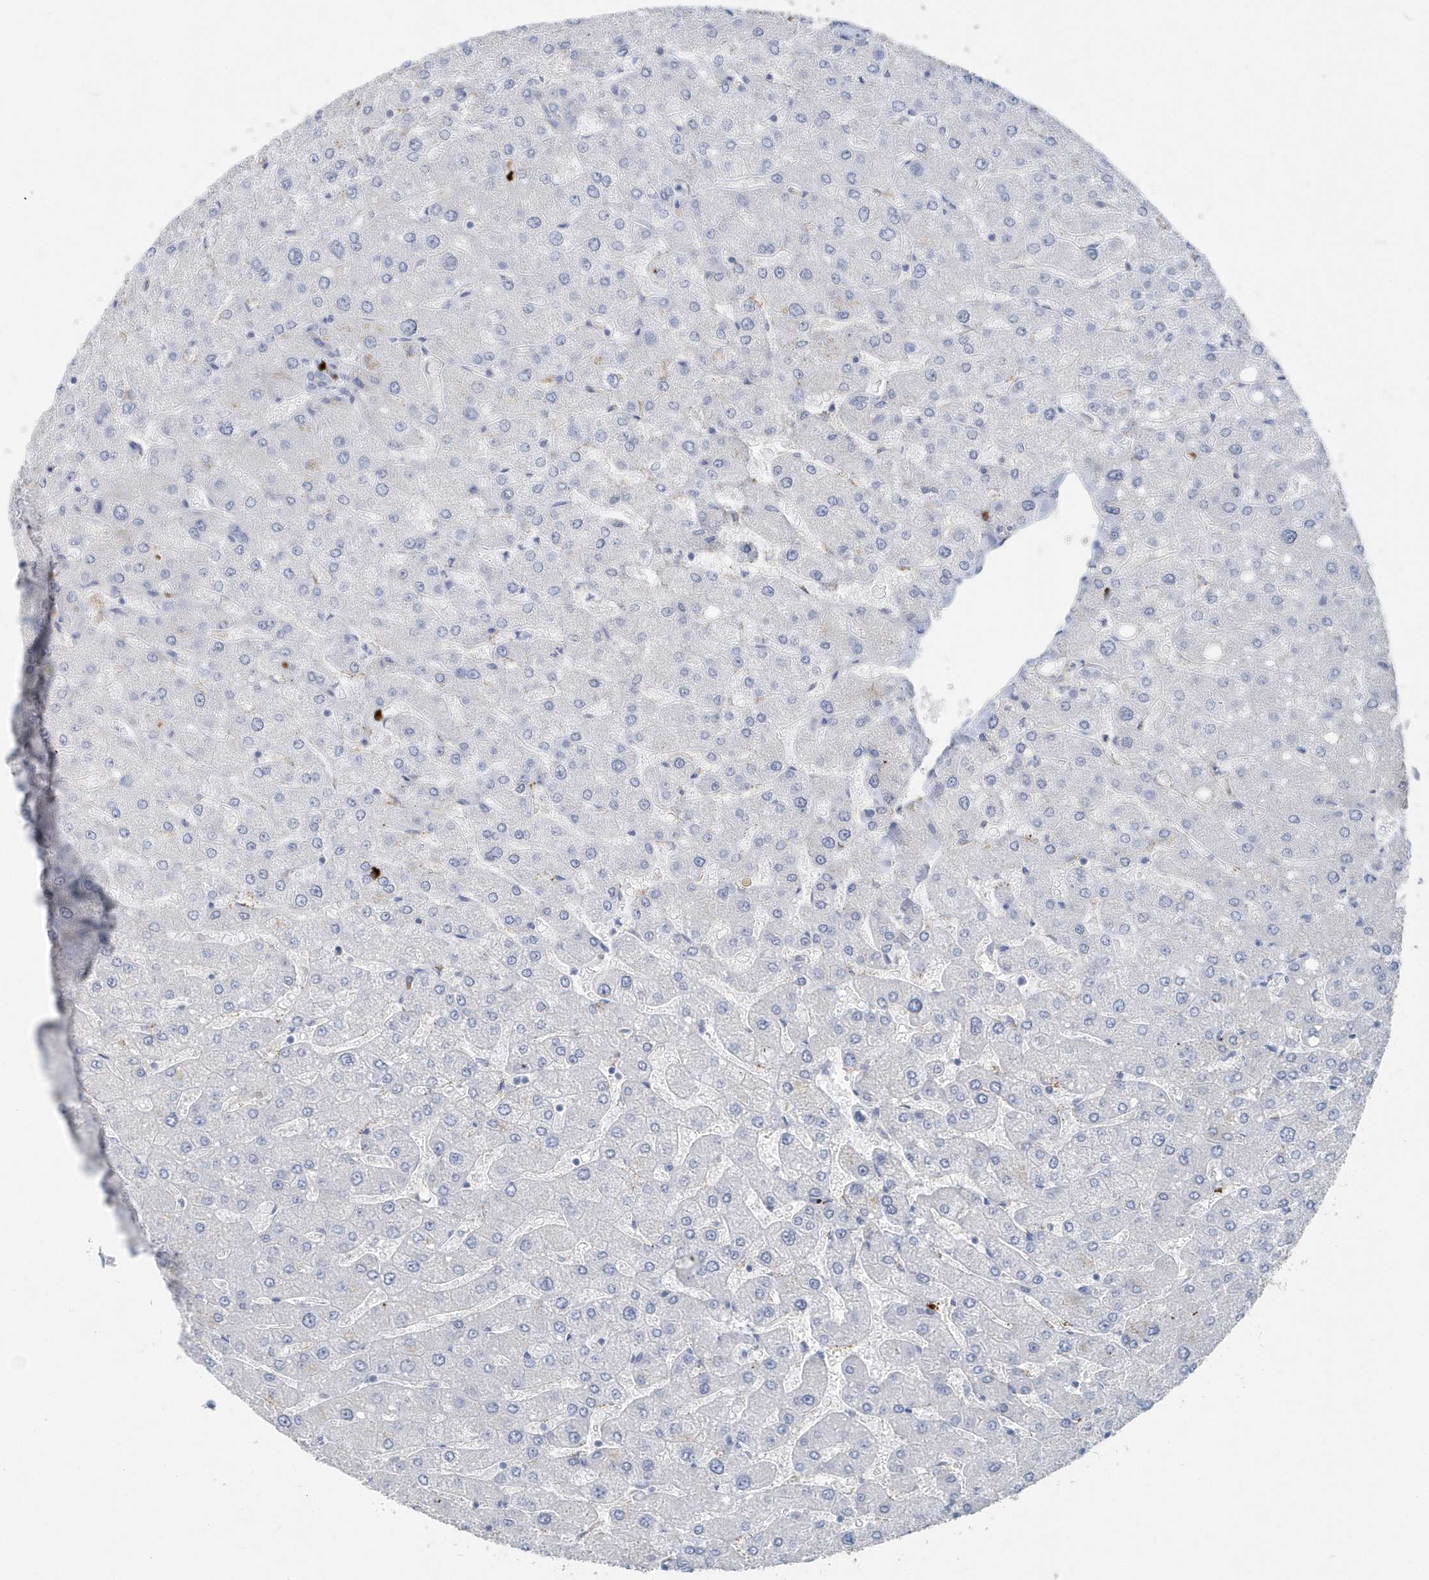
{"staining": {"intensity": "strong", "quantity": "<25%", "location": "cytoplasmic/membranous"}, "tissue": "liver", "cell_type": "Cholangiocytes", "image_type": "normal", "snomed": [{"axis": "morphology", "description": "Normal tissue, NOS"}, {"axis": "topography", "description": "Liver"}], "caption": "Protein staining of normal liver exhibits strong cytoplasmic/membranous staining in about <25% of cholangiocytes.", "gene": "JCHAIN", "patient": {"sex": "male", "age": 55}}